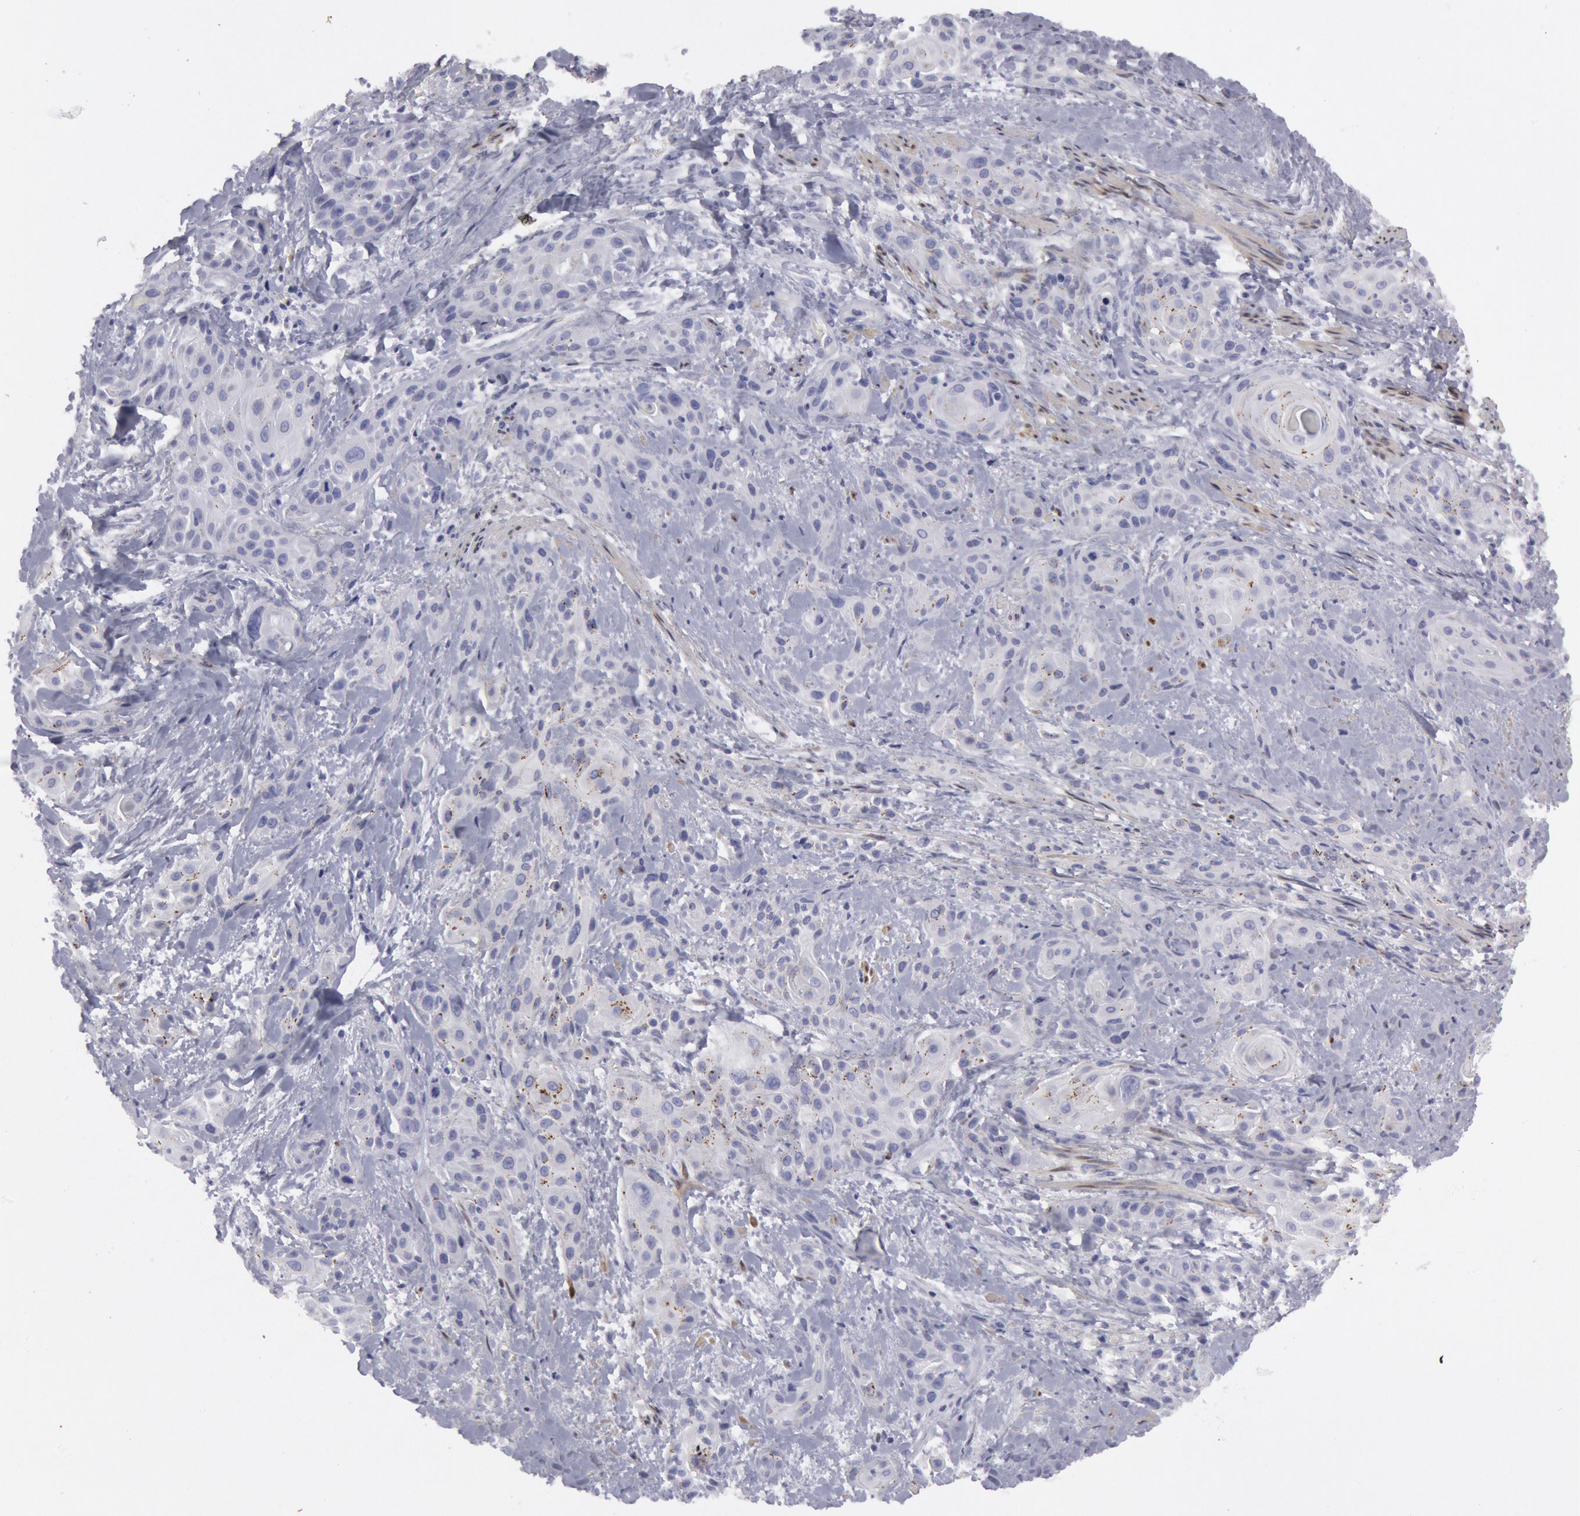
{"staining": {"intensity": "negative", "quantity": "none", "location": "none"}, "tissue": "skin cancer", "cell_type": "Tumor cells", "image_type": "cancer", "snomed": [{"axis": "morphology", "description": "Squamous cell carcinoma, NOS"}, {"axis": "topography", "description": "Skin"}, {"axis": "topography", "description": "Anal"}], "caption": "Immunohistochemistry (IHC) of human skin cancer (squamous cell carcinoma) exhibits no expression in tumor cells.", "gene": "FHL1", "patient": {"sex": "male", "age": 64}}